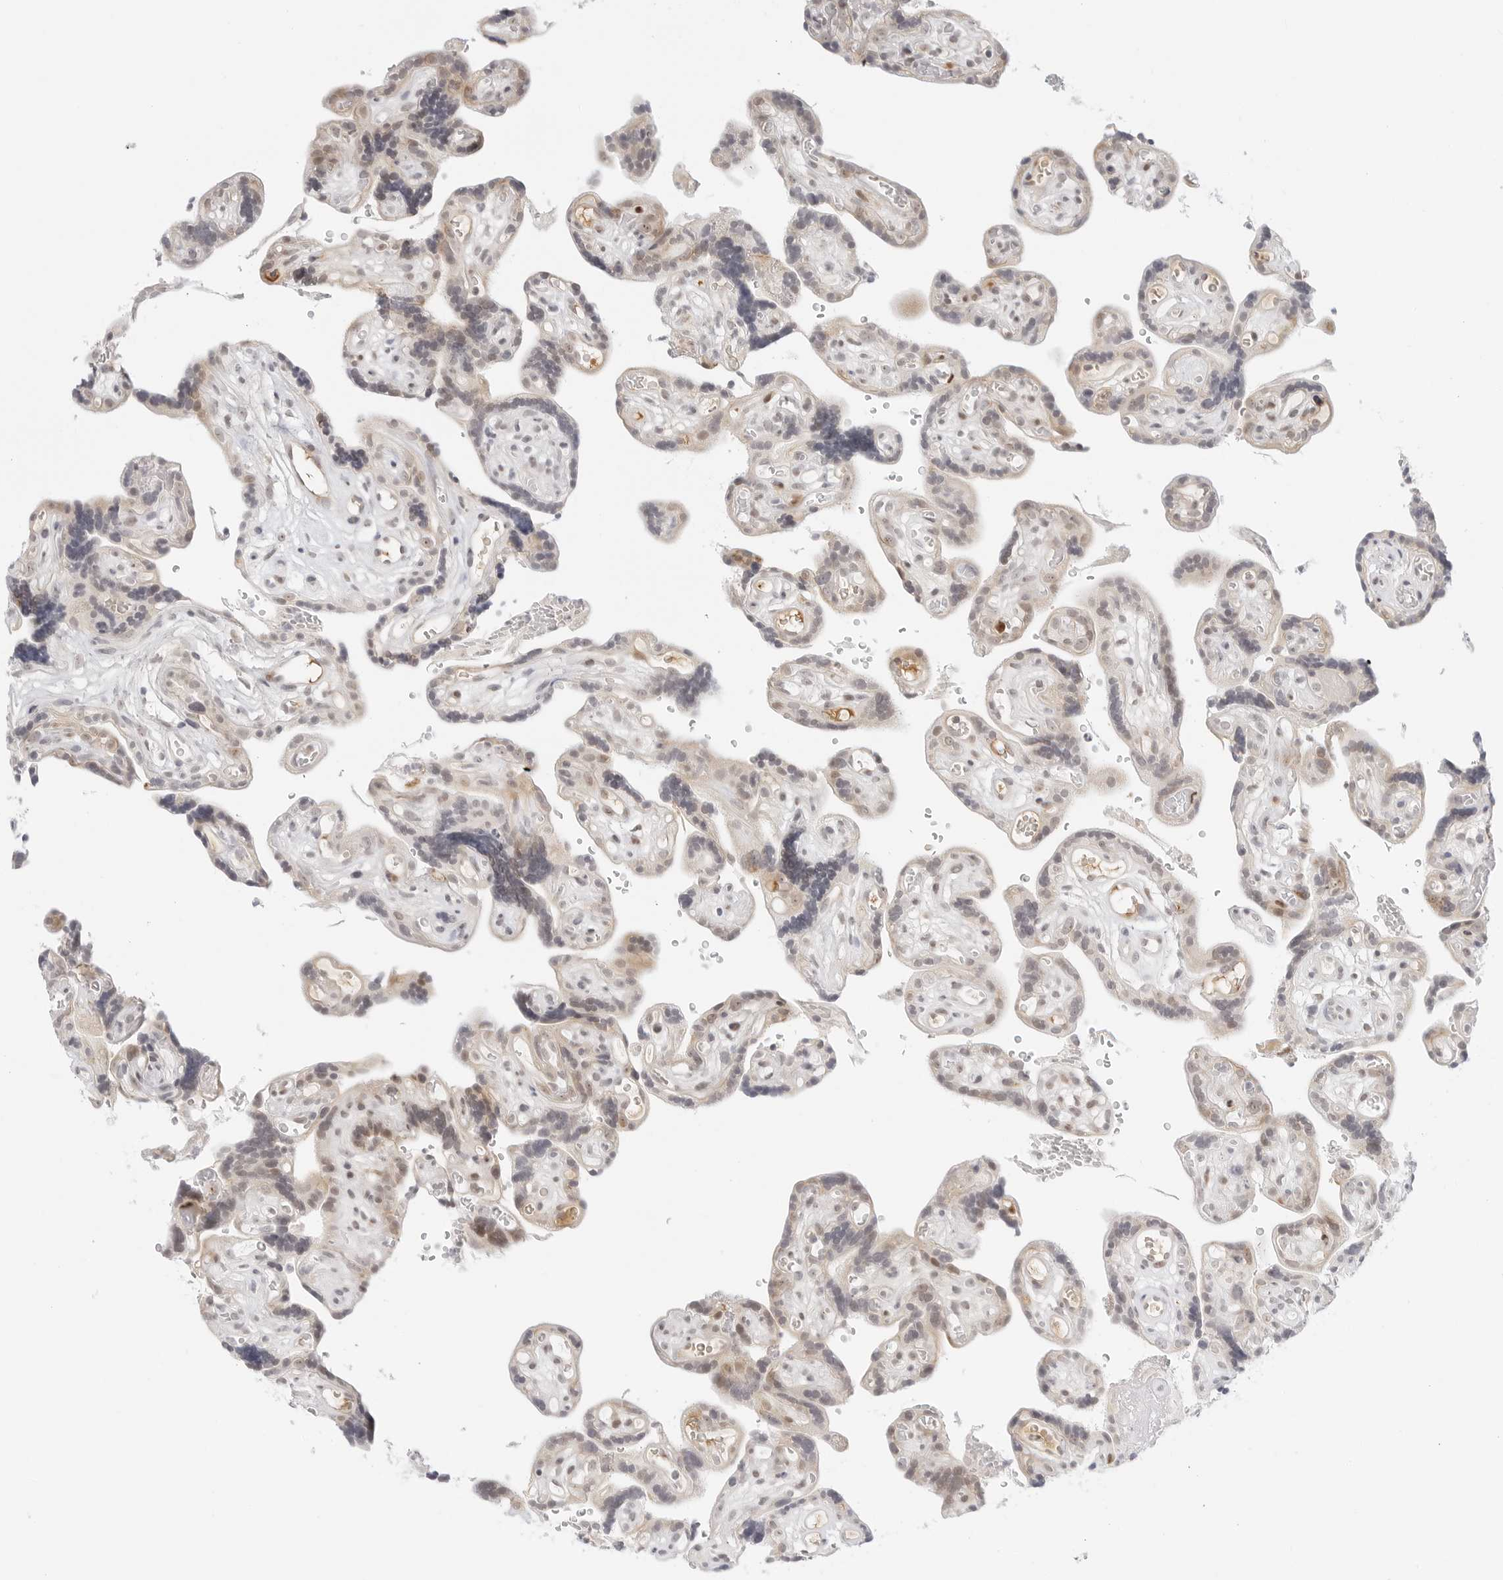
{"staining": {"intensity": "moderate", "quantity": ">75%", "location": "cytoplasmic/membranous,nuclear"}, "tissue": "placenta", "cell_type": "Decidual cells", "image_type": "normal", "snomed": [{"axis": "morphology", "description": "Normal tissue, NOS"}, {"axis": "topography", "description": "Placenta"}], "caption": "Immunohistochemistry image of unremarkable placenta stained for a protein (brown), which exhibits medium levels of moderate cytoplasmic/membranous,nuclear positivity in about >75% of decidual cells.", "gene": "HIPK3", "patient": {"sex": "female", "age": 30}}